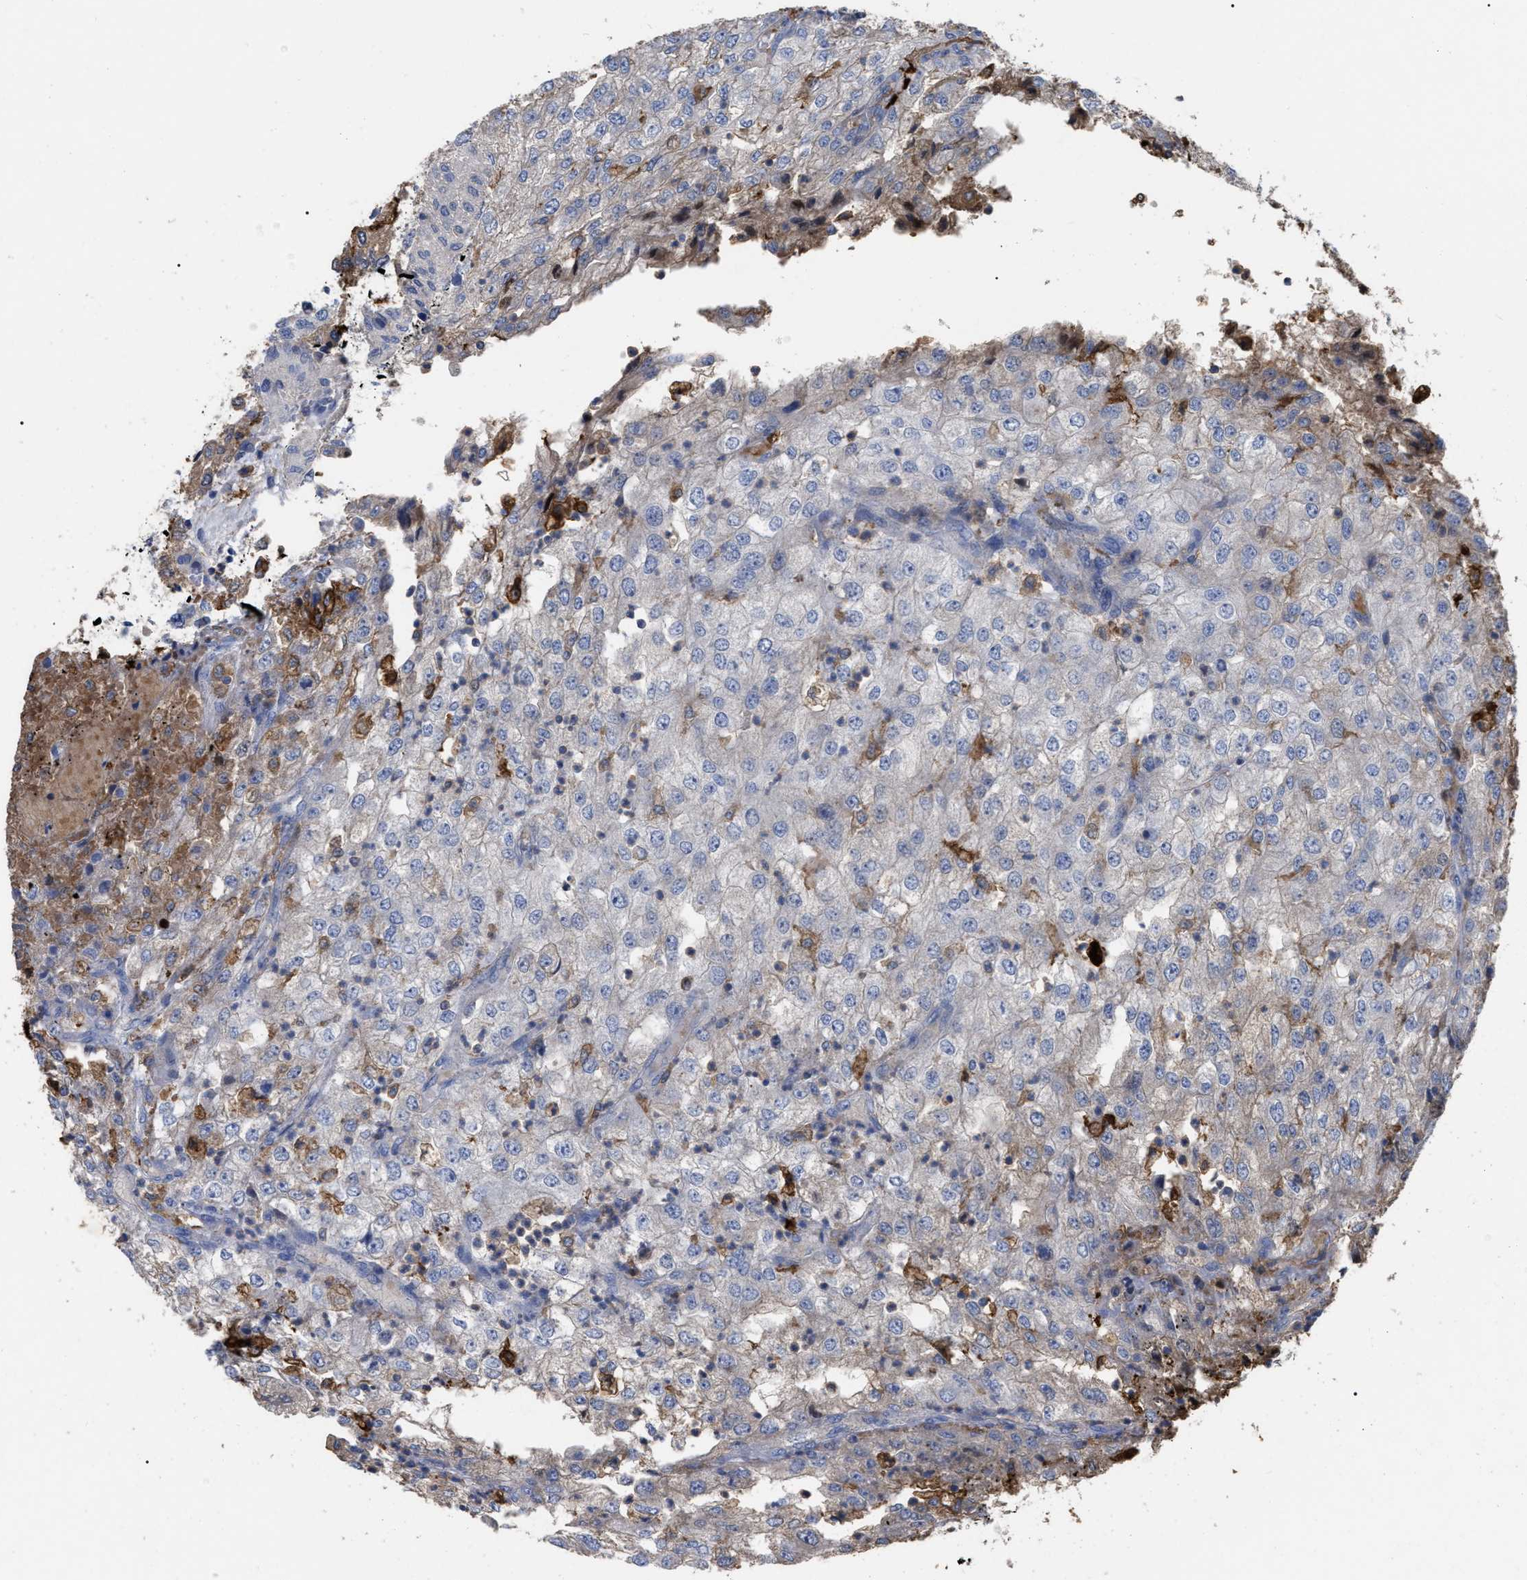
{"staining": {"intensity": "negative", "quantity": "none", "location": "none"}, "tissue": "renal cancer", "cell_type": "Tumor cells", "image_type": "cancer", "snomed": [{"axis": "morphology", "description": "Adenocarcinoma, NOS"}, {"axis": "topography", "description": "Kidney"}], "caption": "Tumor cells show no significant staining in renal adenocarcinoma. (DAB (3,3'-diaminobenzidine) immunohistochemistry (IHC) with hematoxylin counter stain).", "gene": "GPR179", "patient": {"sex": "female", "age": 54}}